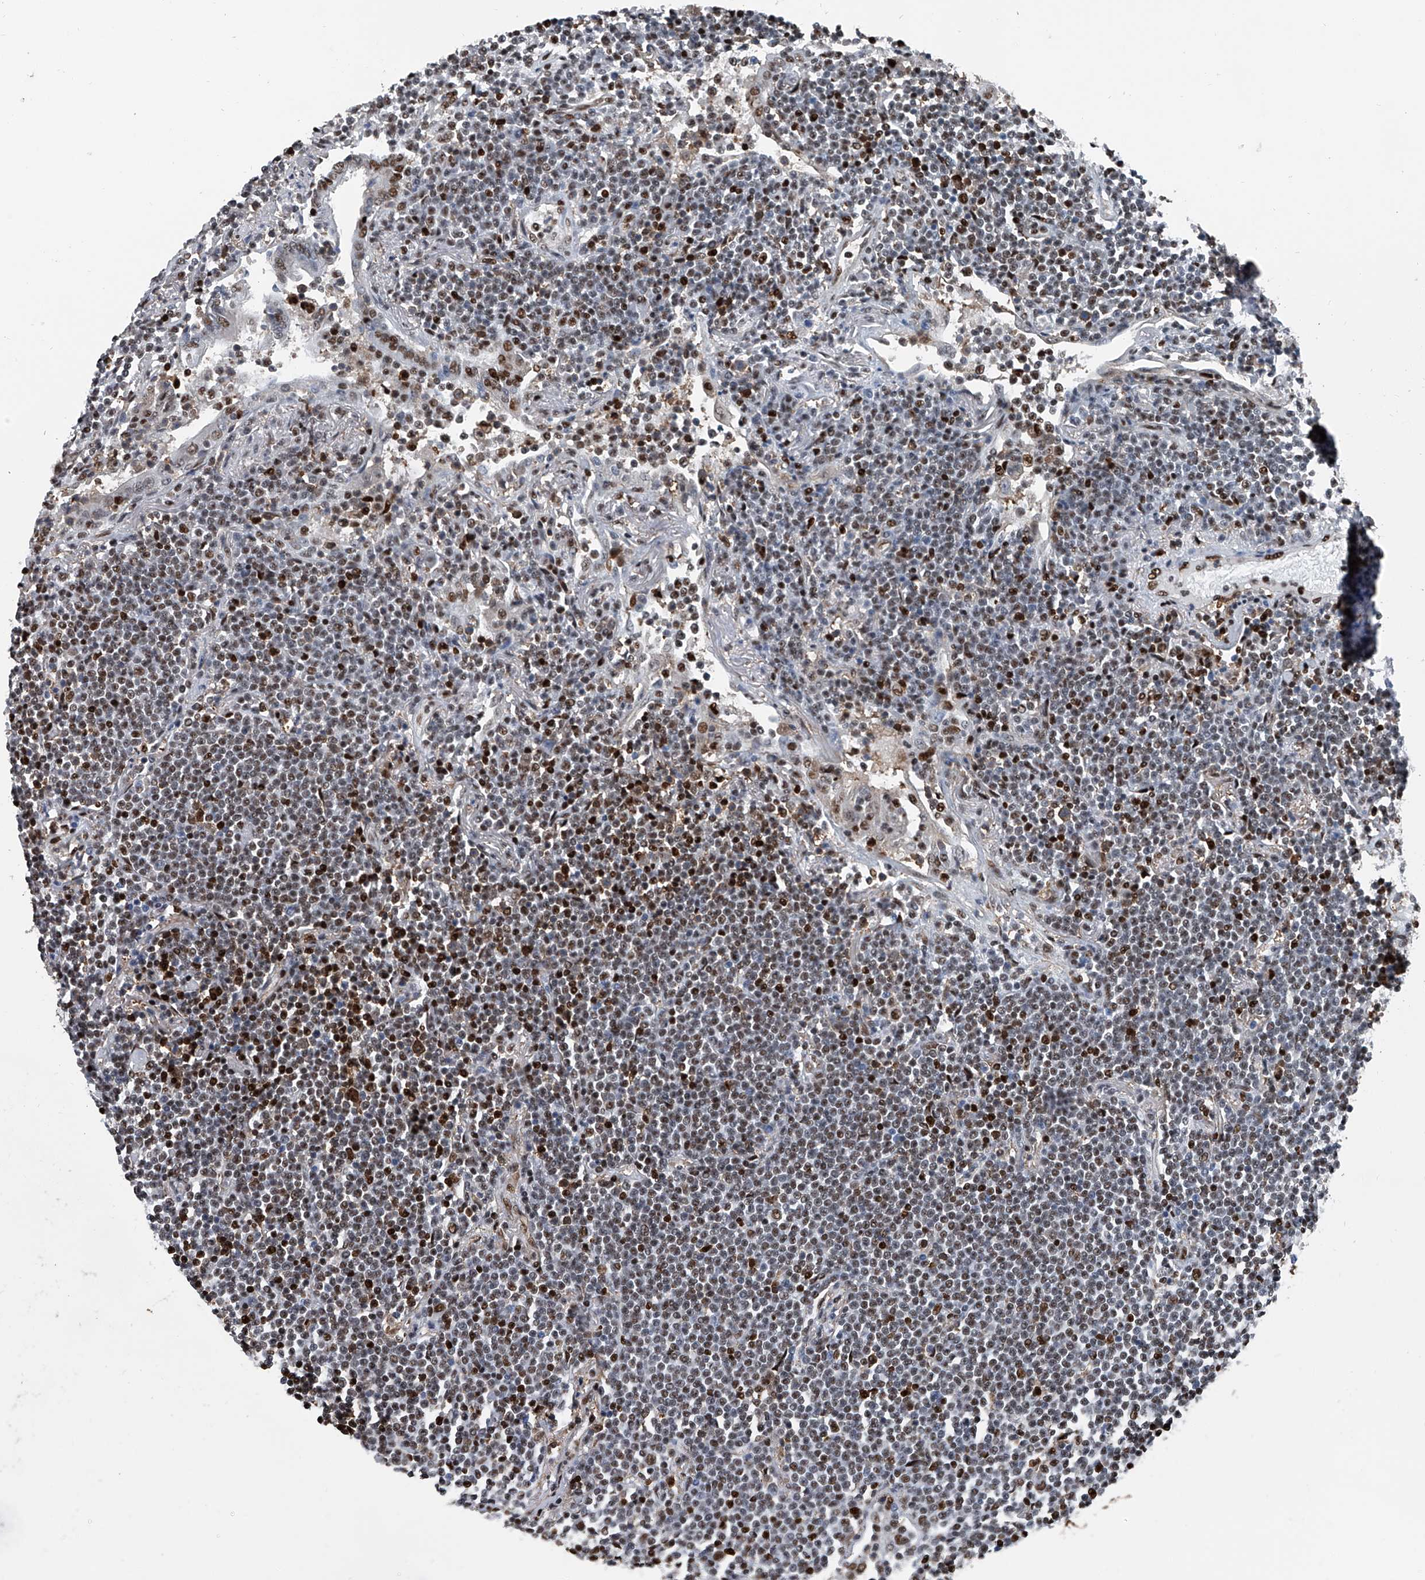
{"staining": {"intensity": "strong", "quantity": "<25%", "location": "nuclear"}, "tissue": "lymphoma", "cell_type": "Tumor cells", "image_type": "cancer", "snomed": [{"axis": "morphology", "description": "Malignant lymphoma, non-Hodgkin's type, Low grade"}, {"axis": "topography", "description": "Lung"}], "caption": "Protein expression analysis of low-grade malignant lymphoma, non-Hodgkin's type demonstrates strong nuclear expression in about <25% of tumor cells. The protein is shown in brown color, while the nuclei are stained blue.", "gene": "FKBP5", "patient": {"sex": "female", "age": 71}}